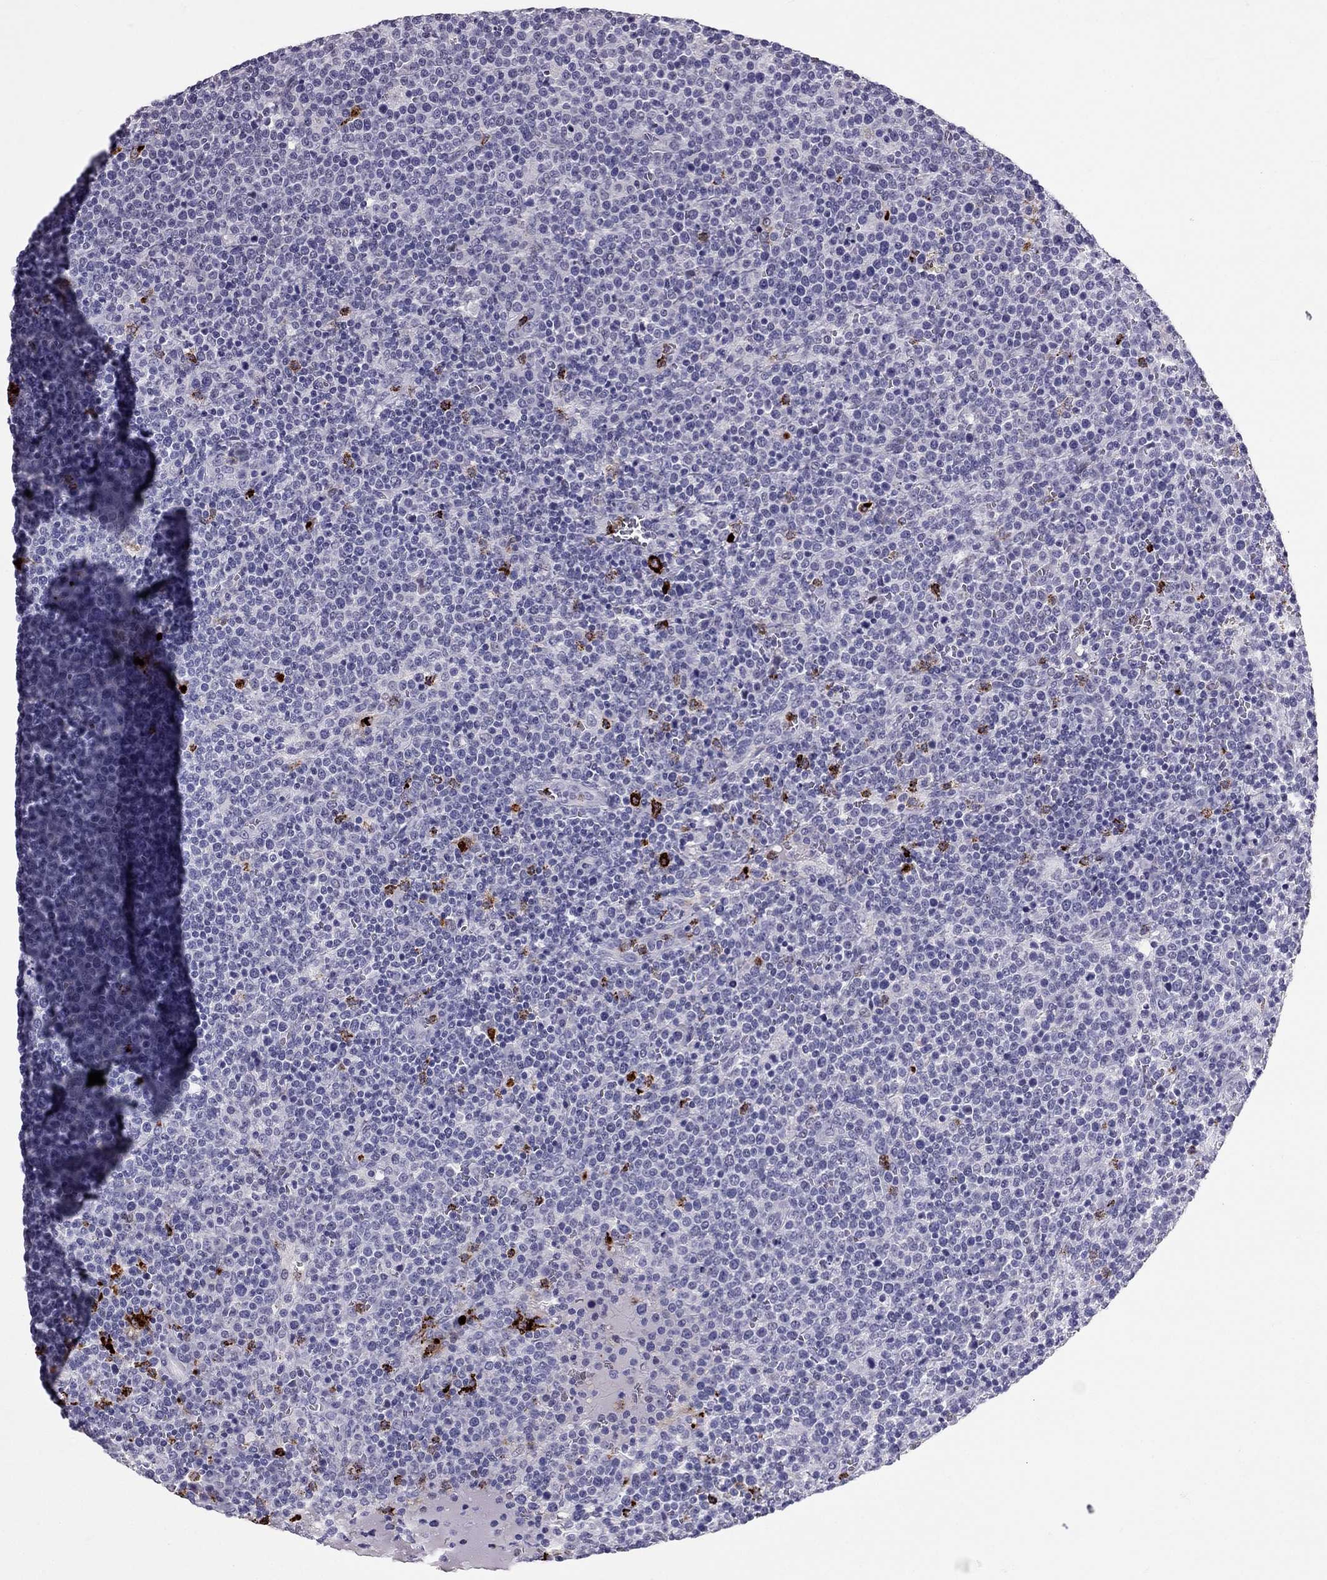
{"staining": {"intensity": "negative", "quantity": "none", "location": "none"}, "tissue": "lymphoma", "cell_type": "Tumor cells", "image_type": "cancer", "snomed": [{"axis": "morphology", "description": "Malignant lymphoma, non-Hodgkin's type, High grade"}, {"axis": "topography", "description": "Lymph node"}], "caption": "A high-resolution photomicrograph shows IHC staining of malignant lymphoma, non-Hodgkin's type (high-grade), which exhibits no significant expression in tumor cells.", "gene": "CCL27", "patient": {"sex": "male", "age": 61}}